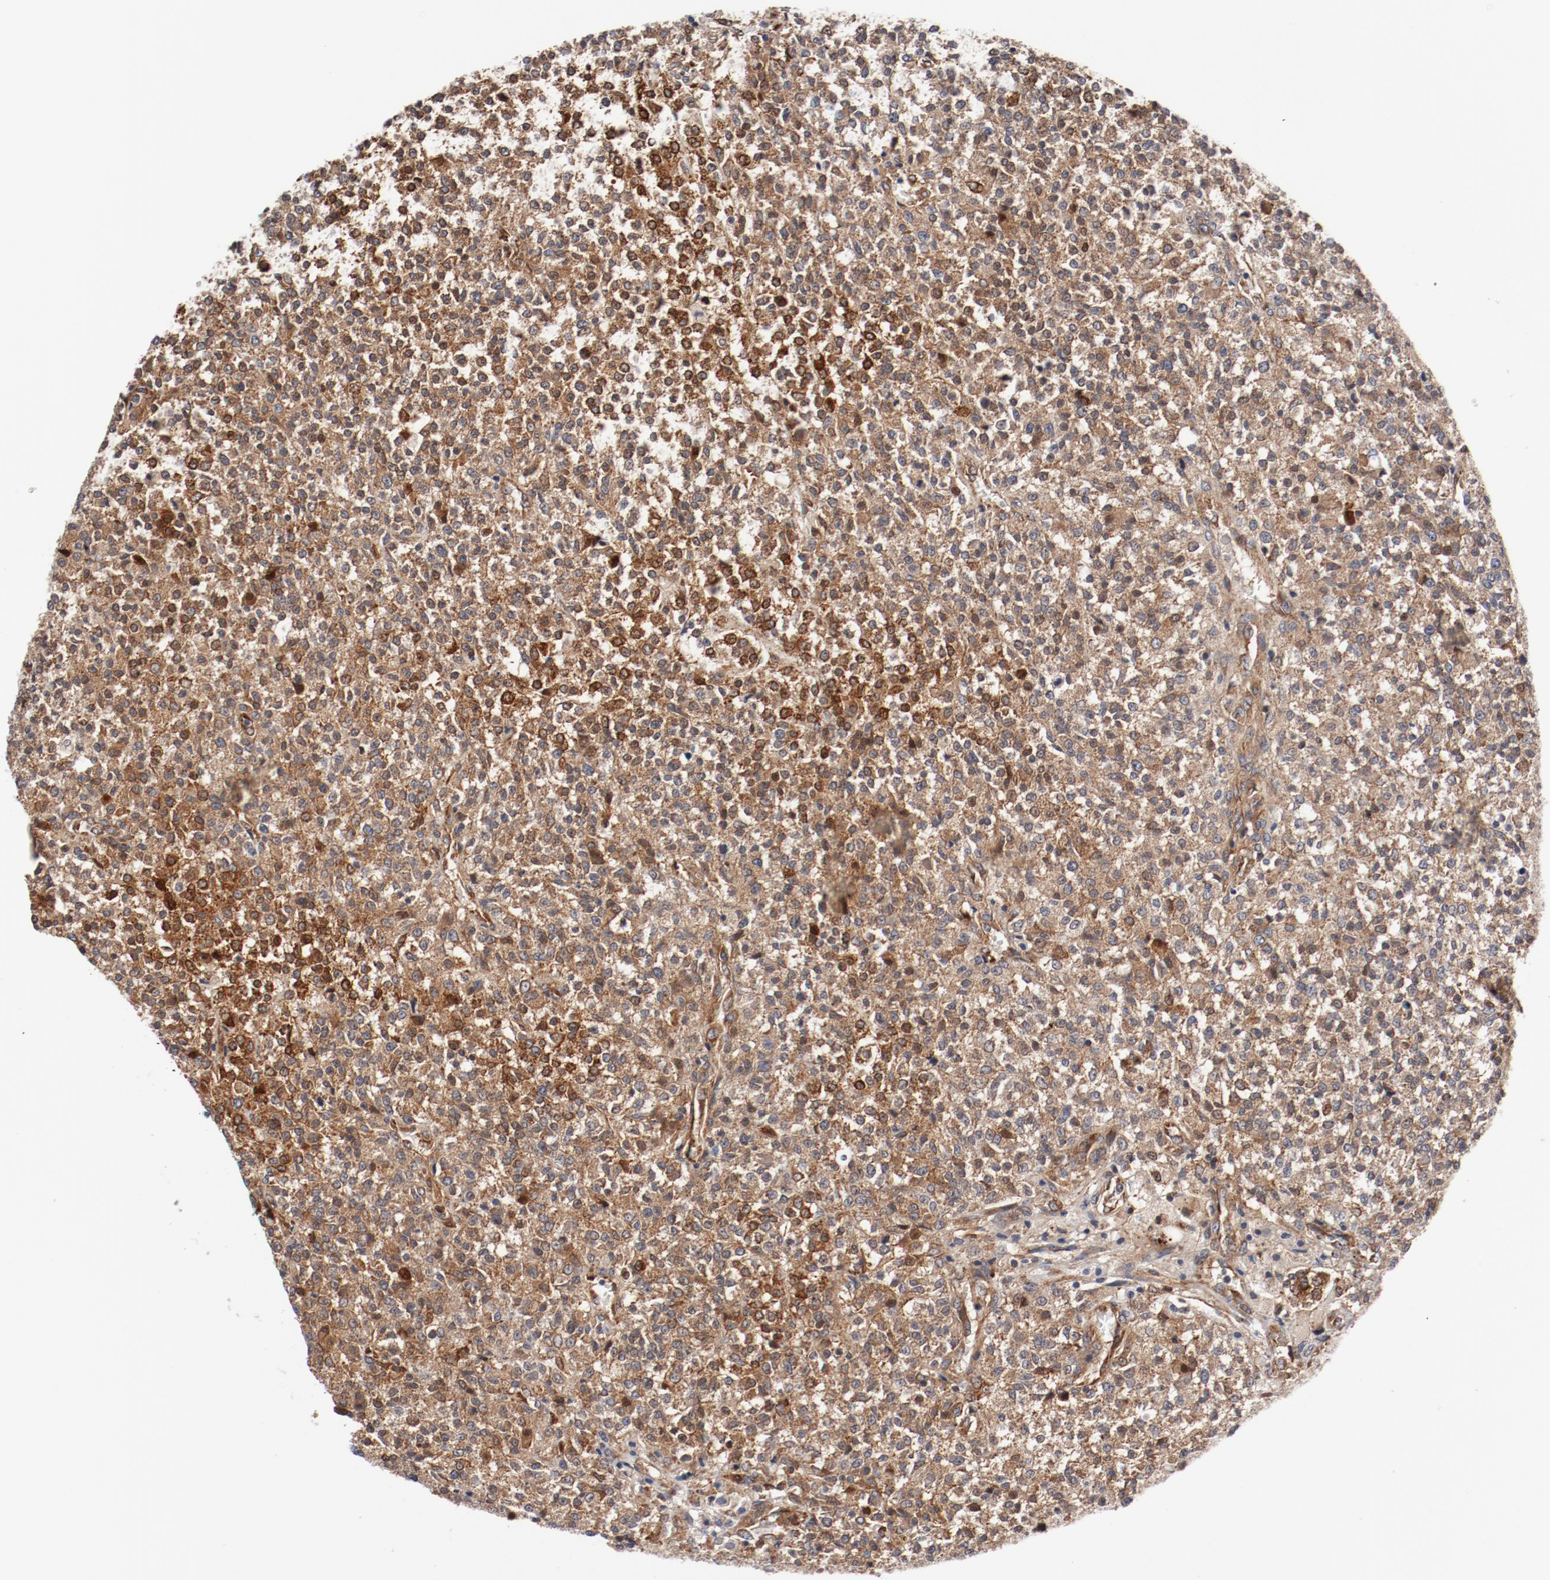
{"staining": {"intensity": "moderate", "quantity": ">75%", "location": "cytoplasmic/membranous"}, "tissue": "testis cancer", "cell_type": "Tumor cells", "image_type": "cancer", "snomed": [{"axis": "morphology", "description": "Seminoma, NOS"}, {"axis": "topography", "description": "Testis"}], "caption": "The histopathology image demonstrates staining of testis cancer, revealing moderate cytoplasmic/membranous protein expression (brown color) within tumor cells.", "gene": "PITPNM2", "patient": {"sex": "male", "age": 59}}